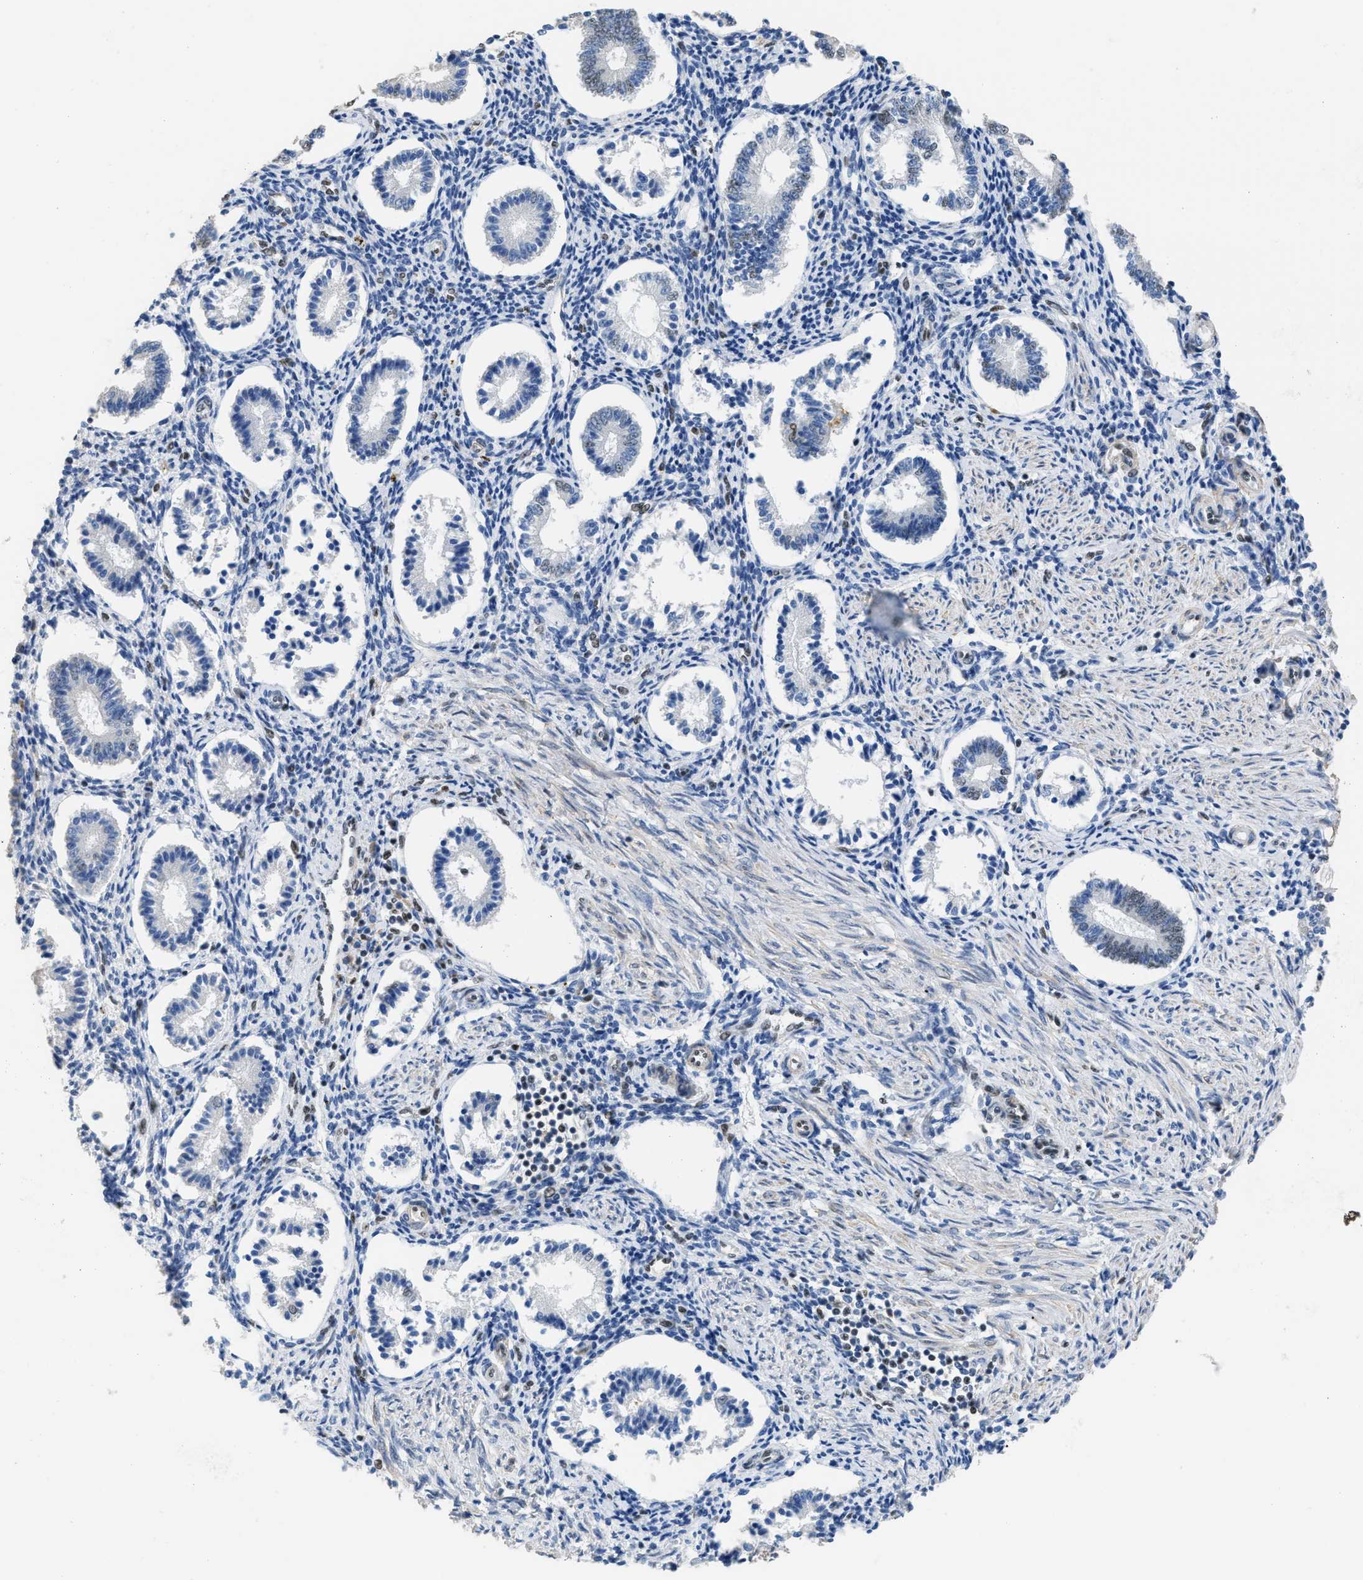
{"staining": {"intensity": "moderate", "quantity": "<25%", "location": "nuclear"}, "tissue": "endometrium", "cell_type": "Cells in endometrial stroma", "image_type": "normal", "snomed": [{"axis": "morphology", "description": "Normal tissue, NOS"}, {"axis": "topography", "description": "Endometrium"}], "caption": "Brown immunohistochemical staining in unremarkable endometrium demonstrates moderate nuclear positivity in approximately <25% of cells in endometrial stroma. Using DAB (3,3'-diaminobenzidine) (brown) and hematoxylin (blue) stains, captured at high magnification using brightfield microscopy.", "gene": "SCAF4", "patient": {"sex": "female", "age": 42}}